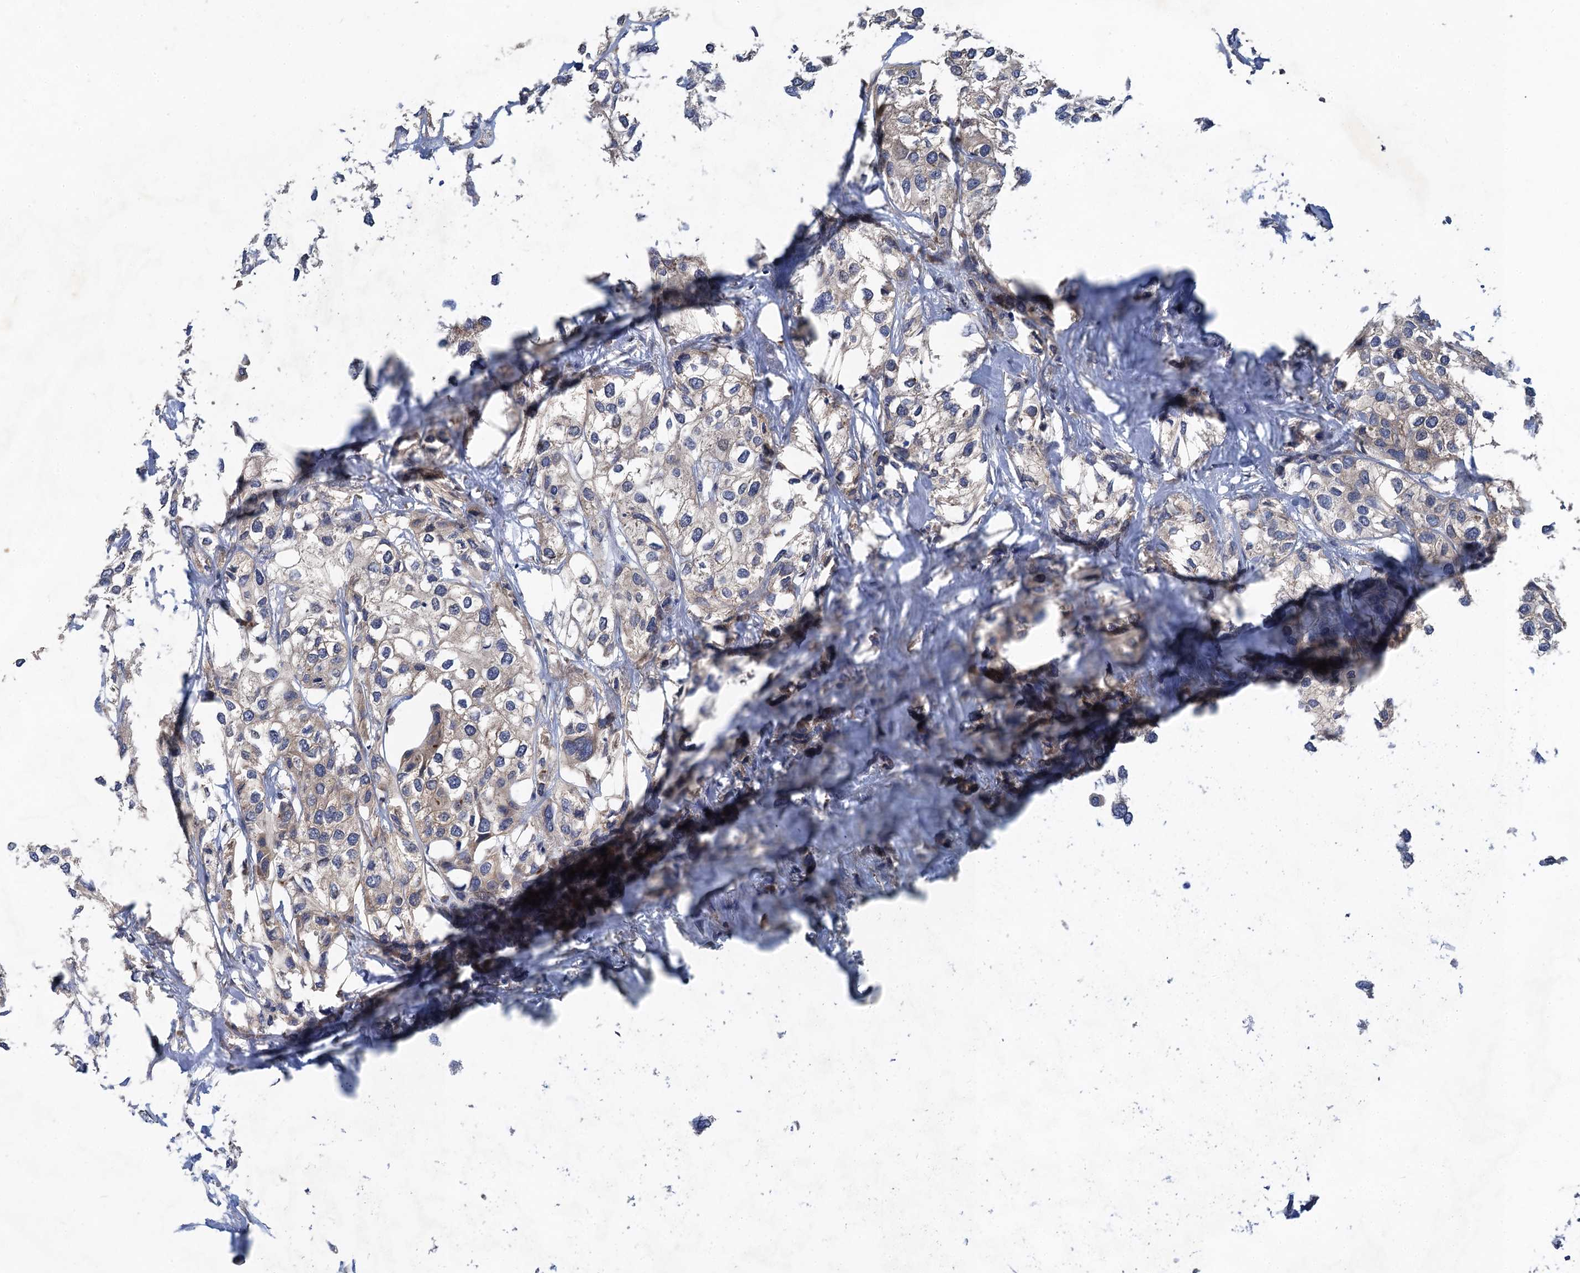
{"staining": {"intensity": "weak", "quantity": "<25%", "location": "cytoplasmic/membranous"}, "tissue": "urothelial cancer", "cell_type": "Tumor cells", "image_type": "cancer", "snomed": [{"axis": "morphology", "description": "Urothelial carcinoma, High grade"}, {"axis": "topography", "description": "Urinary bladder"}], "caption": "Immunohistochemical staining of human urothelial cancer demonstrates no significant staining in tumor cells.", "gene": "PJA2", "patient": {"sex": "male", "age": 64}}